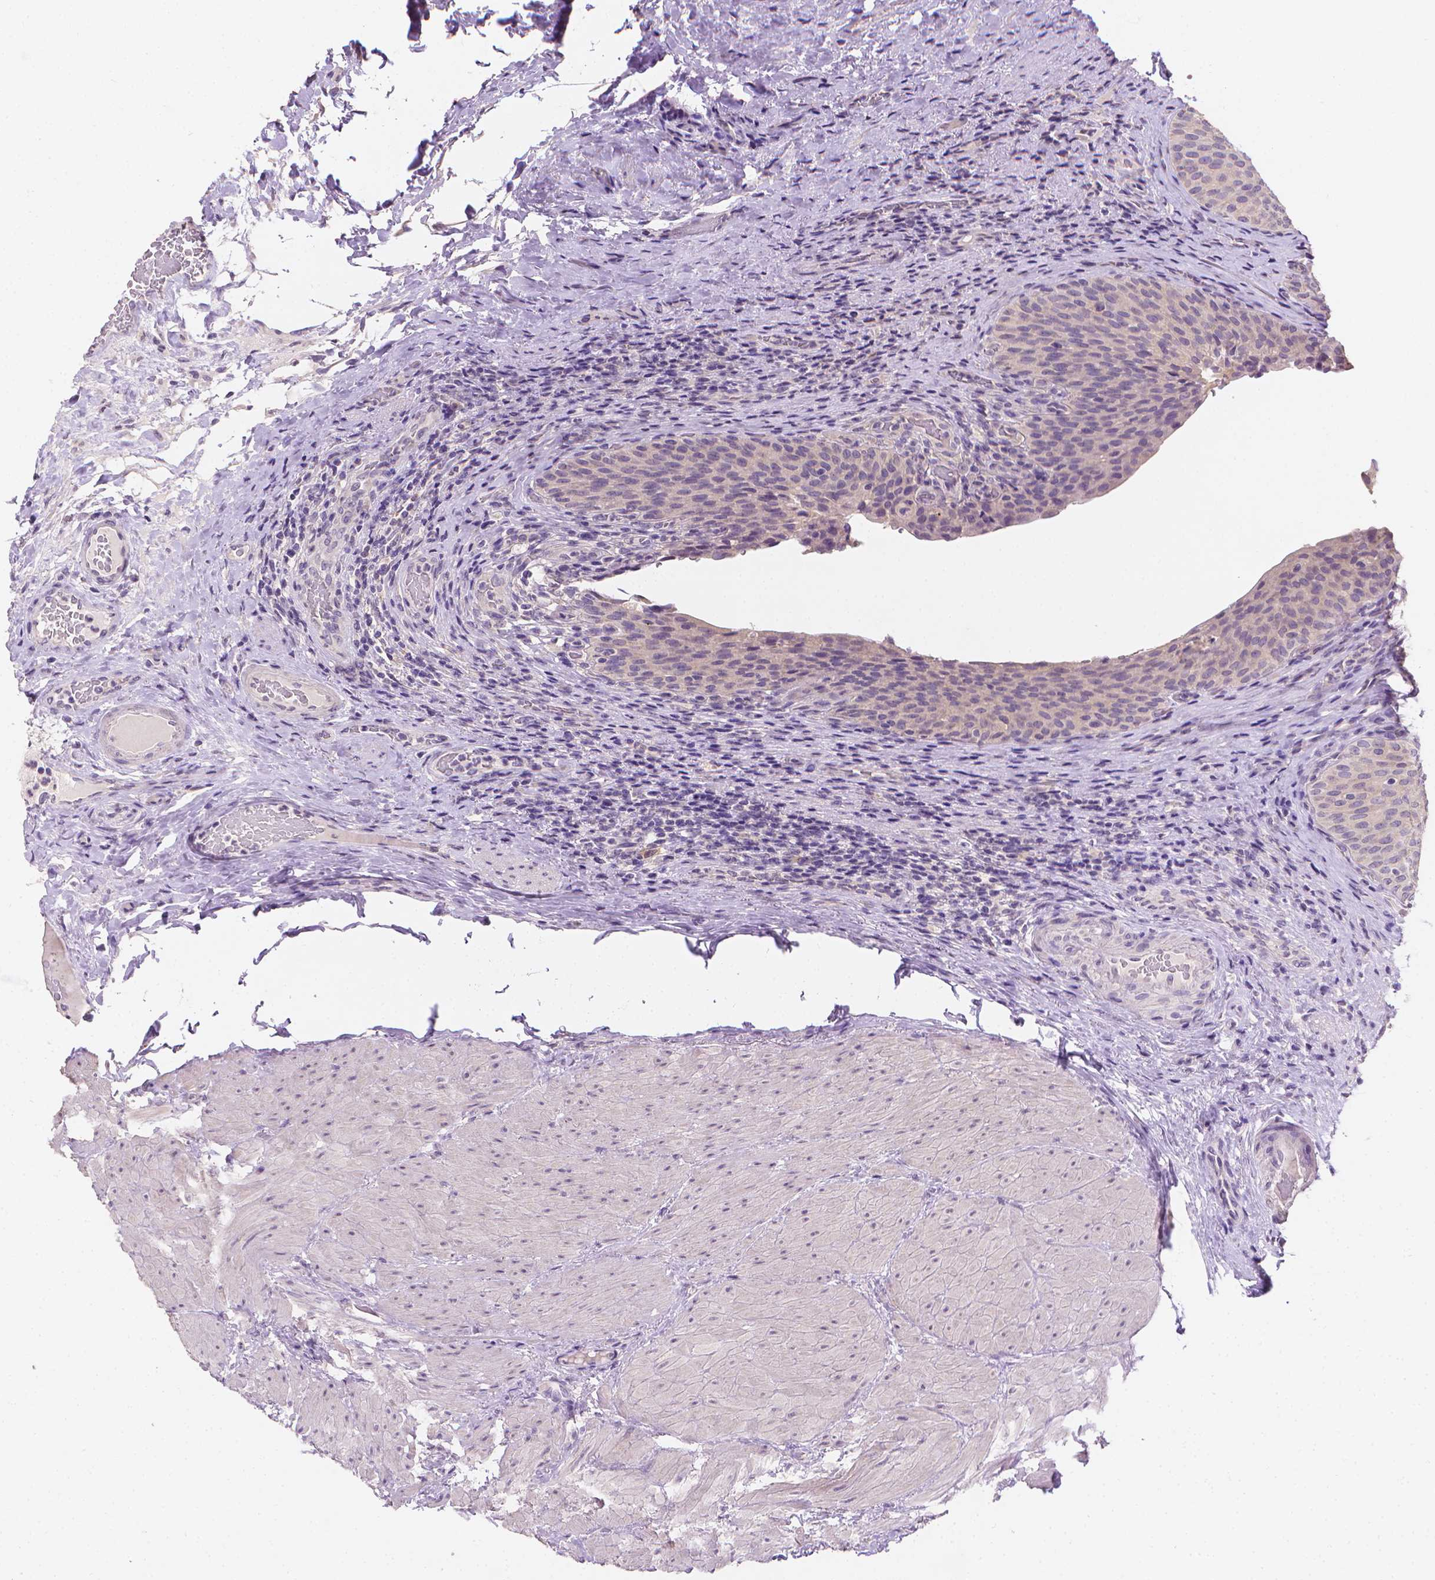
{"staining": {"intensity": "negative", "quantity": "none", "location": "none"}, "tissue": "urinary bladder", "cell_type": "Urothelial cells", "image_type": "normal", "snomed": [{"axis": "morphology", "description": "Normal tissue, NOS"}, {"axis": "topography", "description": "Urinary bladder"}, {"axis": "topography", "description": "Peripheral nerve tissue"}], "caption": "Protein analysis of normal urinary bladder displays no significant expression in urothelial cells. (Immunohistochemistry (ihc), brightfield microscopy, high magnification).", "gene": "FASN", "patient": {"sex": "male", "age": 66}}